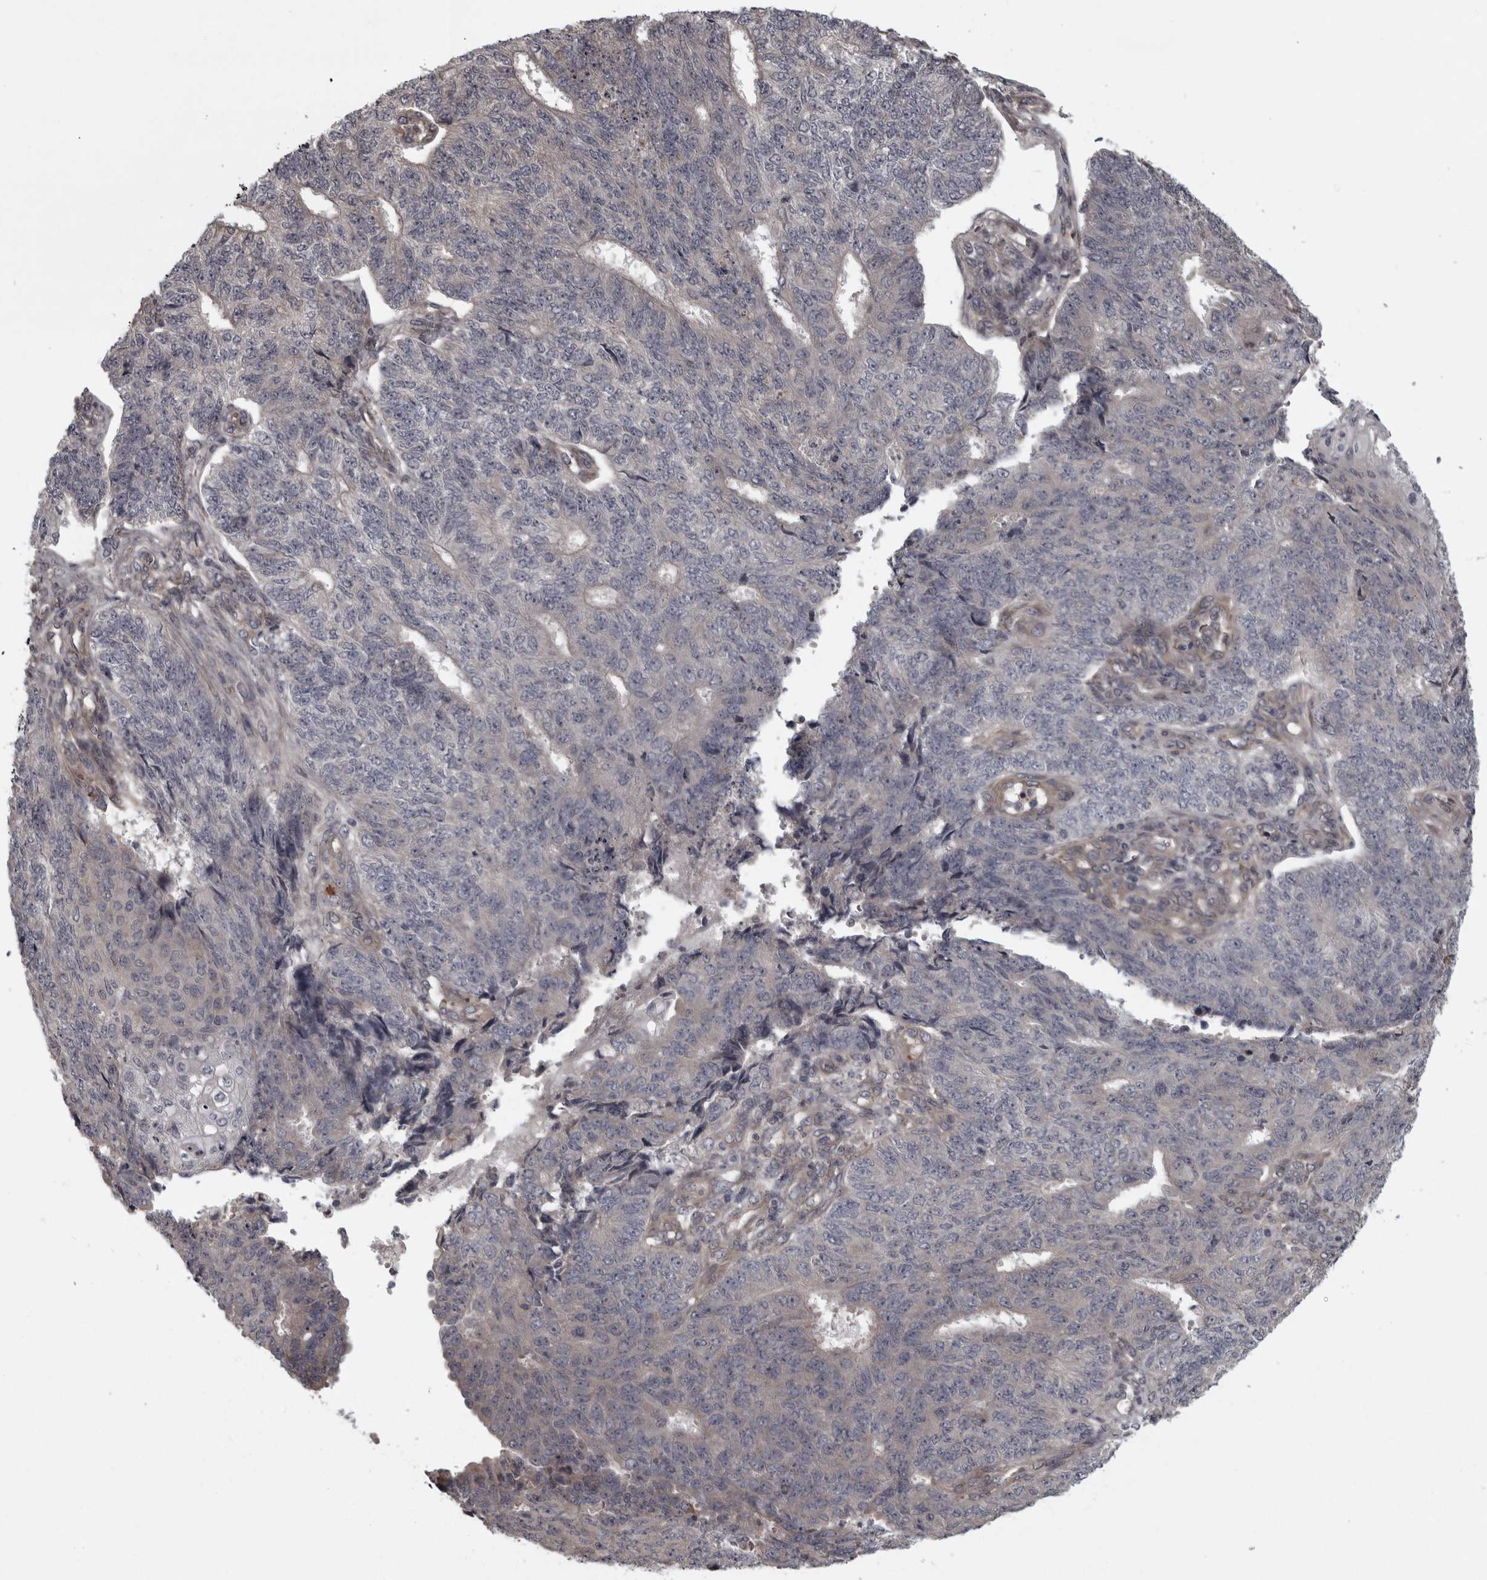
{"staining": {"intensity": "negative", "quantity": "none", "location": "none"}, "tissue": "endometrial cancer", "cell_type": "Tumor cells", "image_type": "cancer", "snomed": [{"axis": "morphology", "description": "Adenocarcinoma, NOS"}, {"axis": "topography", "description": "Endometrium"}], "caption": "Immunohistochemical staining of human adenocarcinoma (endometrial) displays no significant expression in tumor cells.", "gene": "RSU1", "patient": {"sex": "female", "age": 32}}